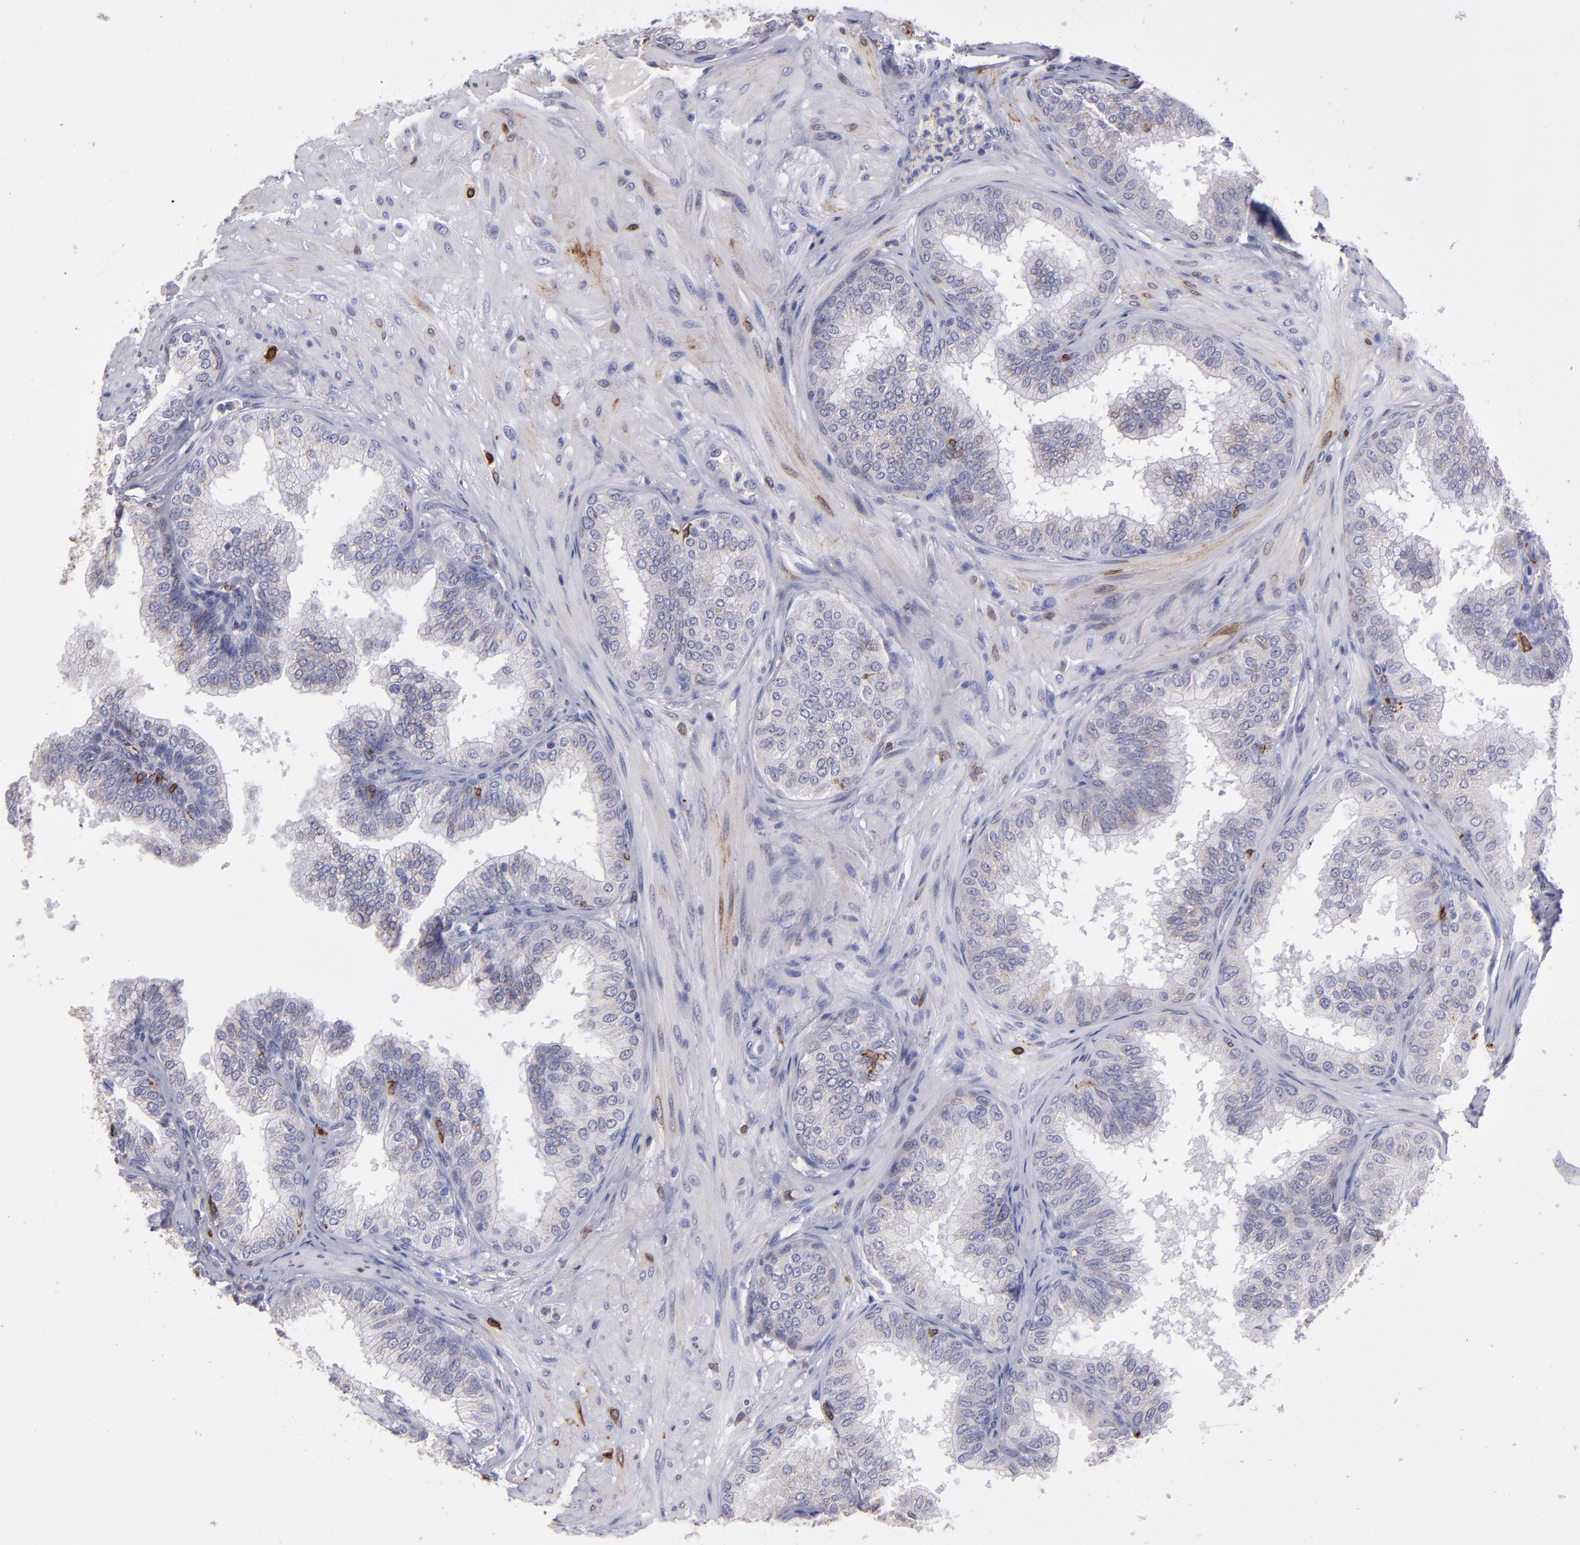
{"staining": {"intensity": "weak", "quantity": "<25%", "location": "cytoplasmic/membranous"}, "tissue": "prostate", "cell_type": "Glandular cells", "image_type": "normal", "snomed": [{"axis": "morphology", "description": "Normal tissue, NOS"}, {"axis": "topography", "description": "Prostate"}], "caption": "The photomicrograph displays no staining of glandular cells in normal prostate.", "gene": "PTGS1", "patient": {"sex": "male", "age": 60}}